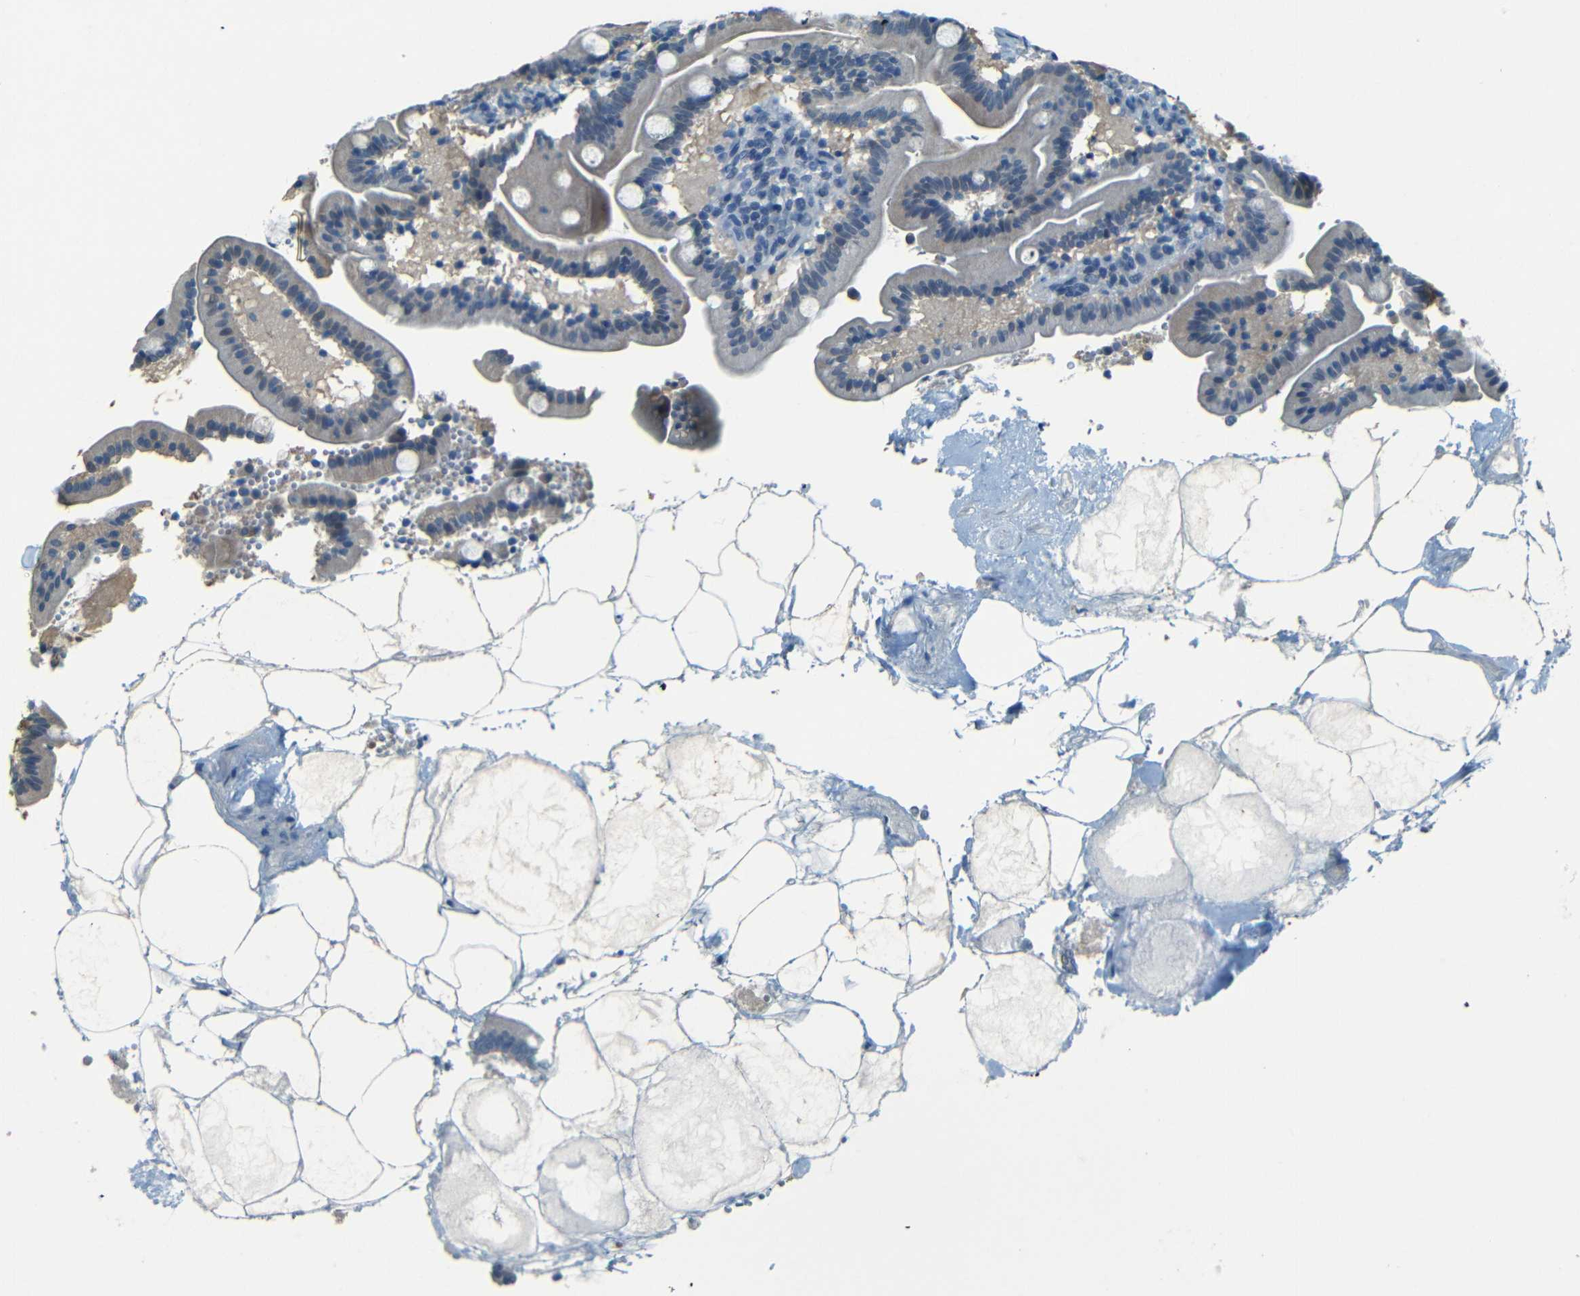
{"staining": {"intensity": "weak", "quantity": "<25%", "location": "cytoplasmic/membranous"}, "tissue": "duodenum", "cell_type": "Glandular cells", "image_type": "normal", "snomed": [{"axis": "morphology", "description": "Normal tissue, NOS"}, {"axis": "topography", "description": "Duodenum"}], "caption": "This is an IHC image of benign human duodenum. There is no staining in glandular cells.", "gene": "ZMAT1", "patient": {"sex": "male", "age": 54}}